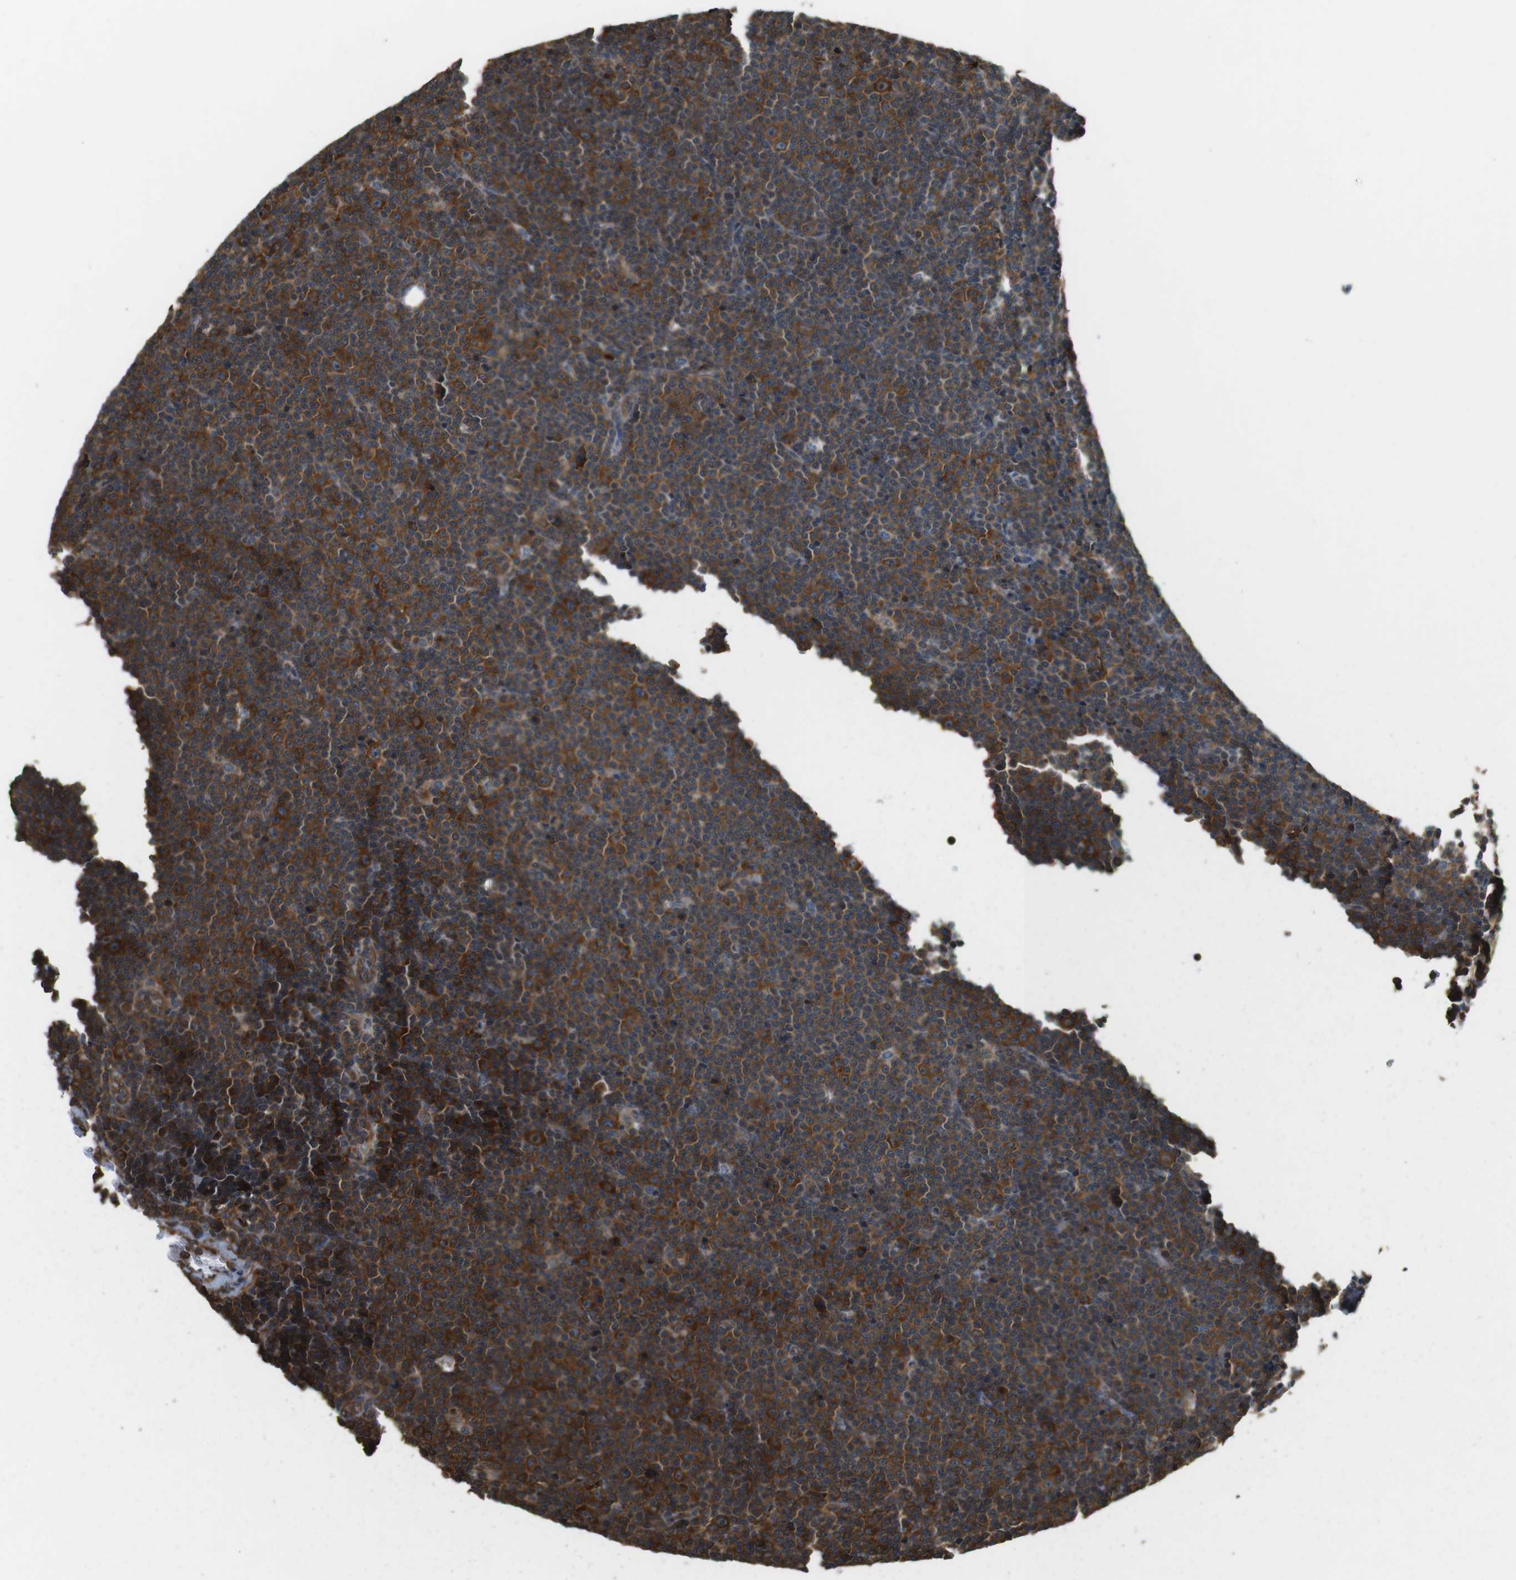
{"staining": {"intensity": "strong", "quantity": "25%-75%", "location": "cytoplasmic/membranous"}, "tissue": "lymphoma", "cell_type": "Tumor cells", "image_type": "cancer", "snomed": [{"axis": "morphology", "description": "Malignant lymphoma, non-Hodgkin's type, Low grade"}, {"axis": "topography", "description": "Lymph node"}], "caption": "This photomicrograph demonstrates IHC staining of human lymphoma, with high strong cytoplasmic/membranous positivity in about 25%-75% of tumor cells.", "gene": "PA2G4", "patient": {"sex": "female", "age": 67}}